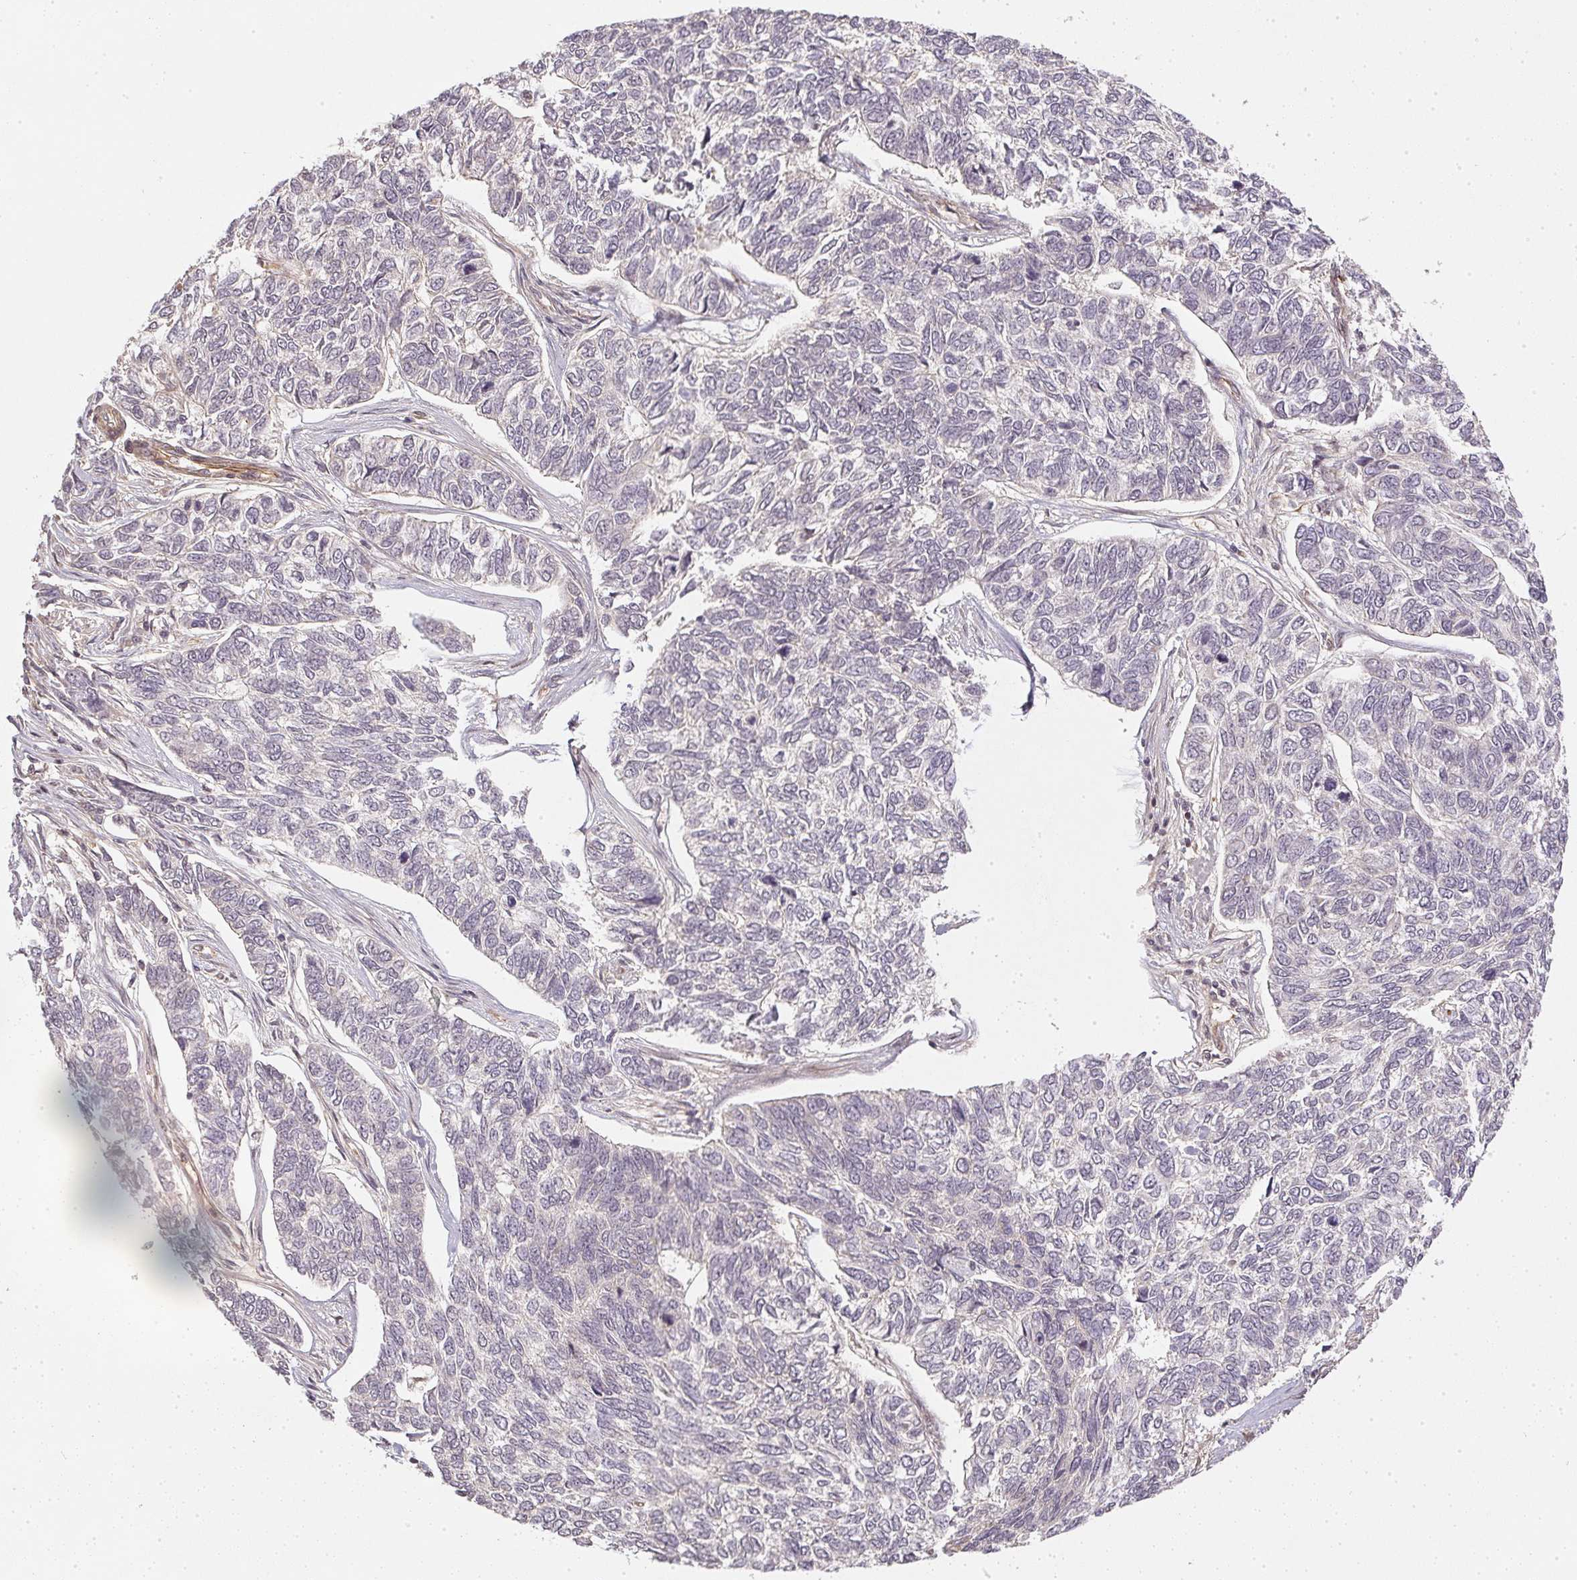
{"staining": {"intensity": "negative", "quantity": "none", "location": "none"}, "tissue": "skin cancer", "cell_type": "Tumor cells", "image_type": "cancer", "snomed": [{"axis": "morphology", "description": "Basal cell carcinoma"}, {"axis": "topography", "description": "Skin"}], "caption": "Immunohistochemistry photomicrograph of neoplastic tissue: skin basal cell carcinoma stained with DAB (3,3'-diaminobenzidine) reveals no significant protein positivity in tumor cells.", "gene": "SERPINE1", "patient": {"sex": "female", "age": 65}}